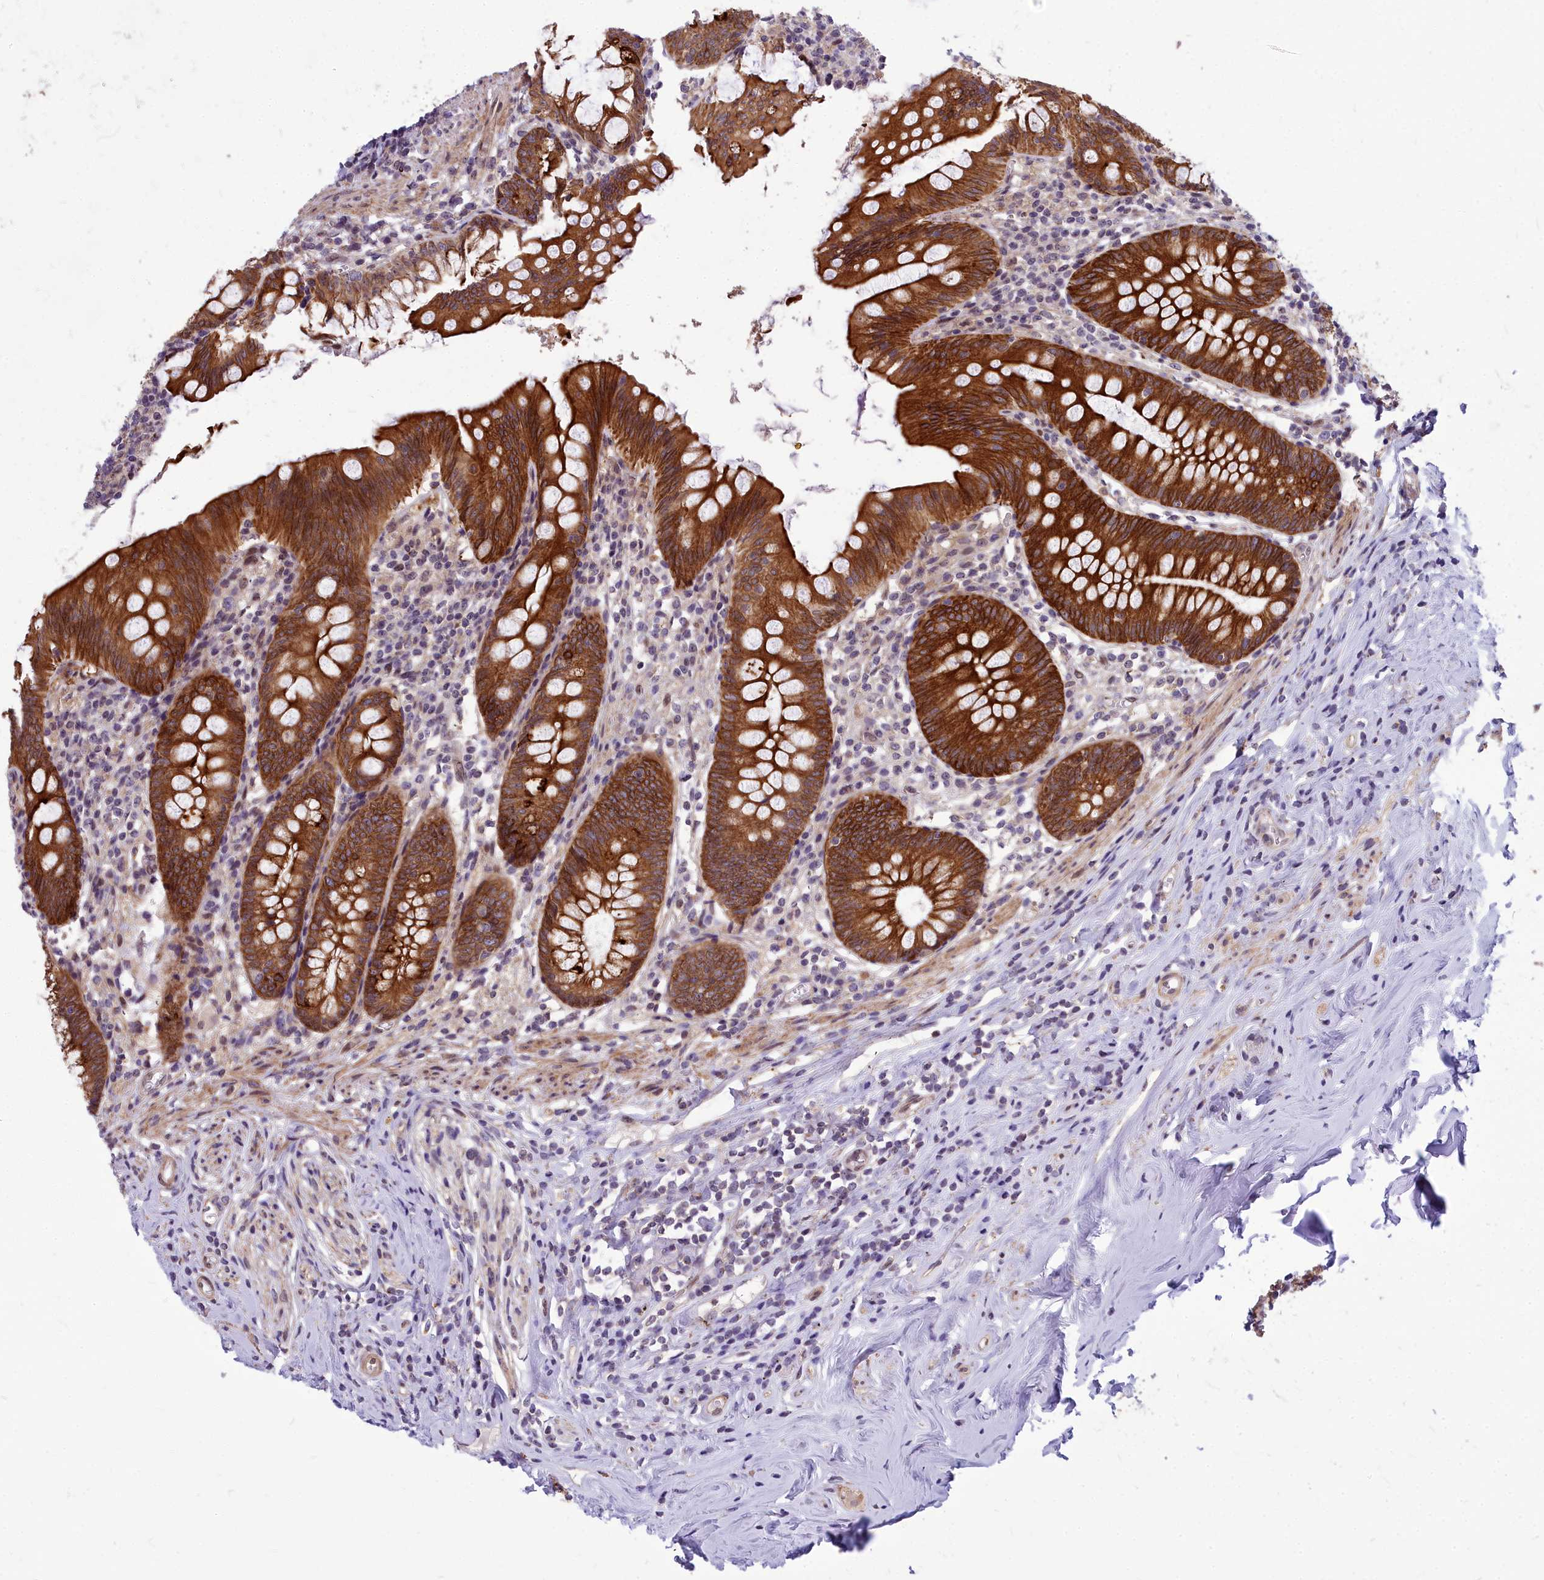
{"staining": {"intensity": "strong", "quantity": ">75%", "location": "cytoplasmic/membranous"}, "tissue": "appendix", "cell_type": "Glandular cells", "image_type": "normal", "snomed": [{"axis": "morphology", "description": "Normal tissue, NOS"}, {"axis": "topography", "description": "Appendix"}], "caption": "High-magnification brightfield microscopy of normal appendix stained with DAB (brown) and counterstained with hematoxylin (blue). glandular cells exhibit strong cytoplasmic/membranous positivity is identified in approximately>75% of cells.", "gene": "ABCB8", "patient": {"sex": "female", "age": 51}}